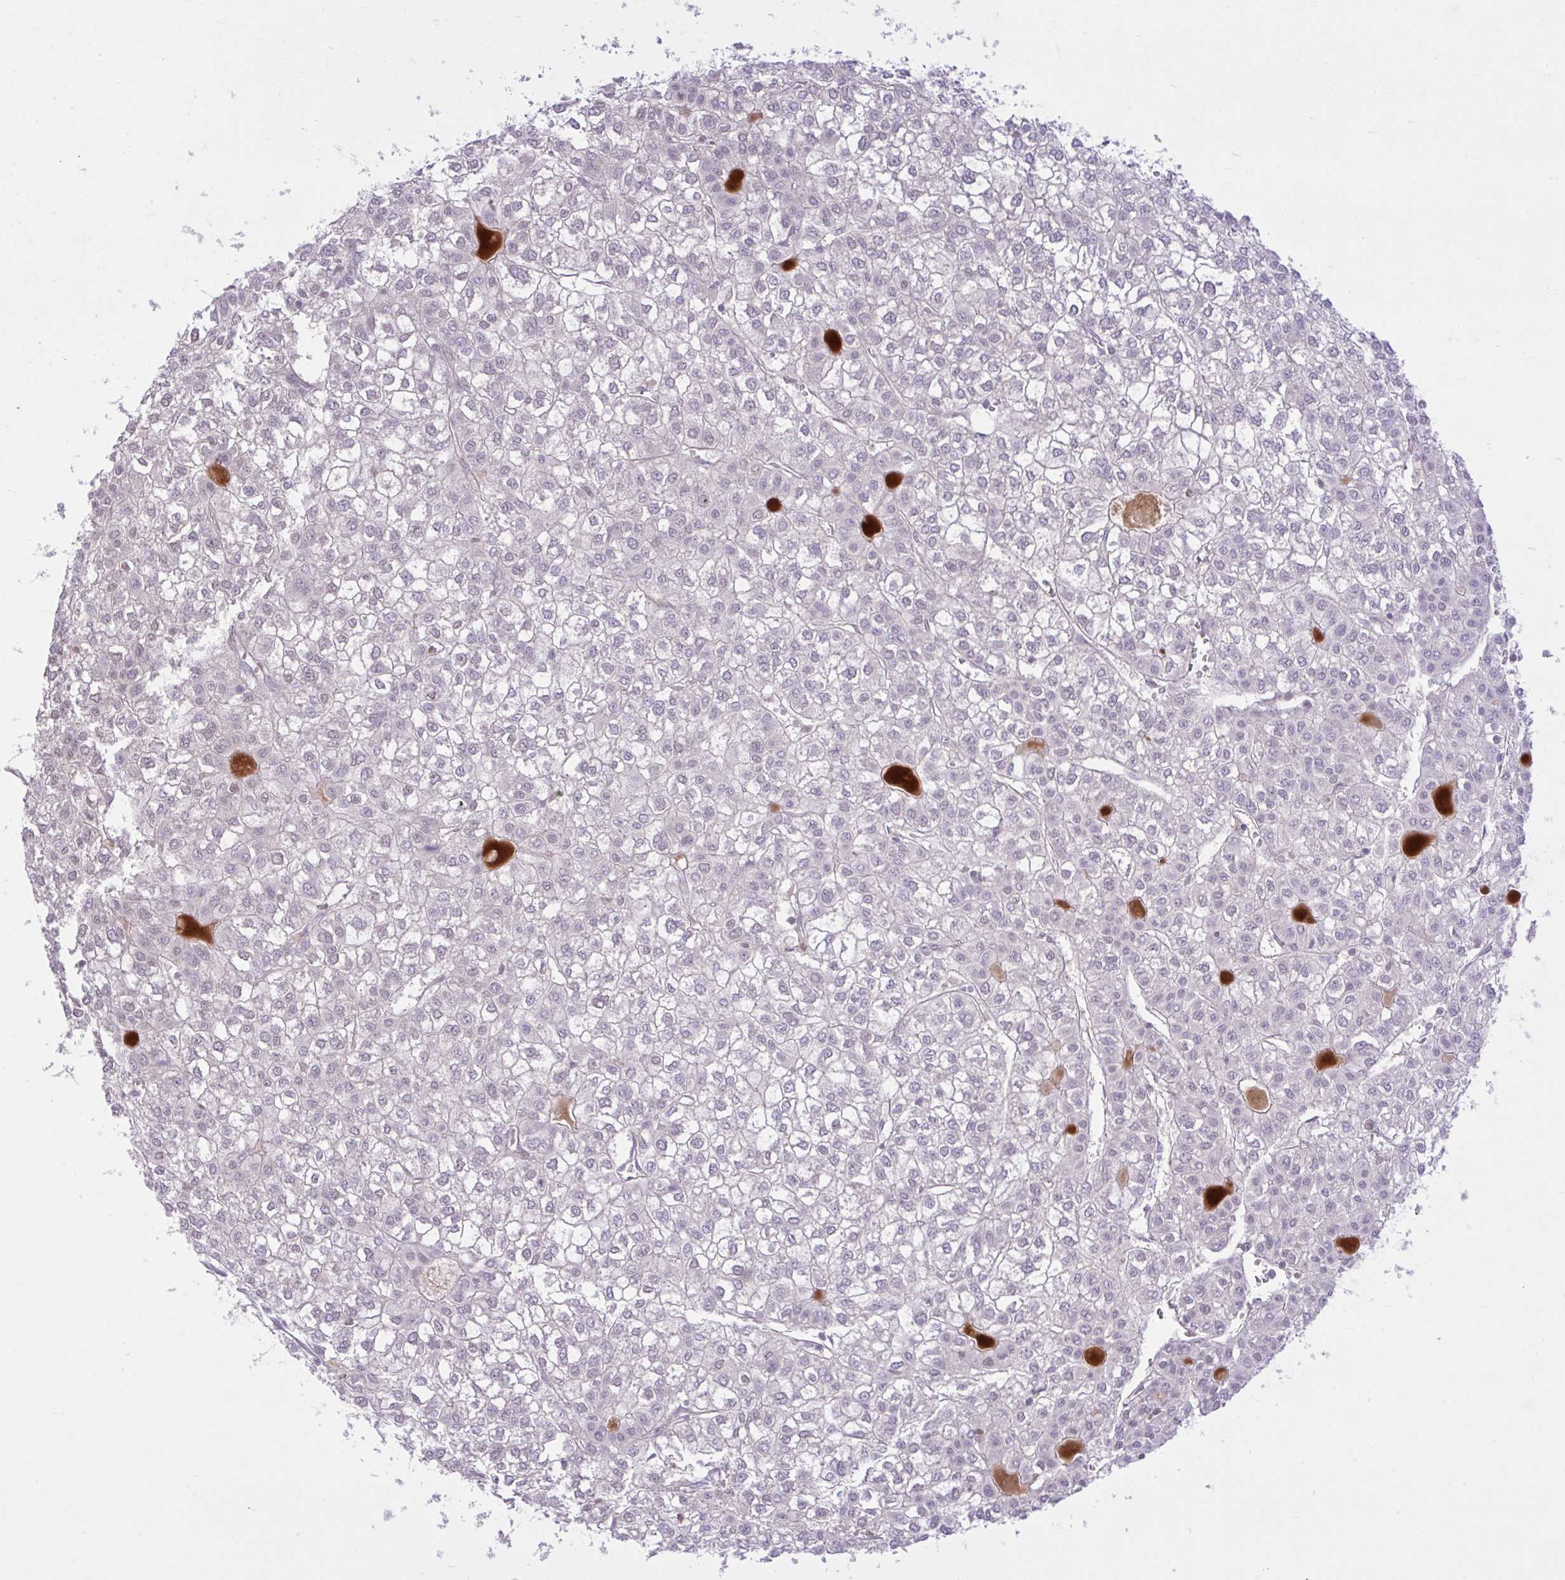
{"staining": {"intensity": "weak", "quantity": "<25%", "location": "nuclear"}, "tissue": "liver cancer", "cell_type": "Tumor cells", "image_type": "cancer", "snomed": [{"axis": "morphology", "description": "Carcinoma, Hepatocellular, NOS"}, {"axis": "topography", "description": "Liver"}], "caption": "Immunohistochemistry of hepatocellular carcinoma (liver) reveals no positivity in tumor cells.", "gene": "ZNF101", "patient": {"sex": "female", "age": 43}}